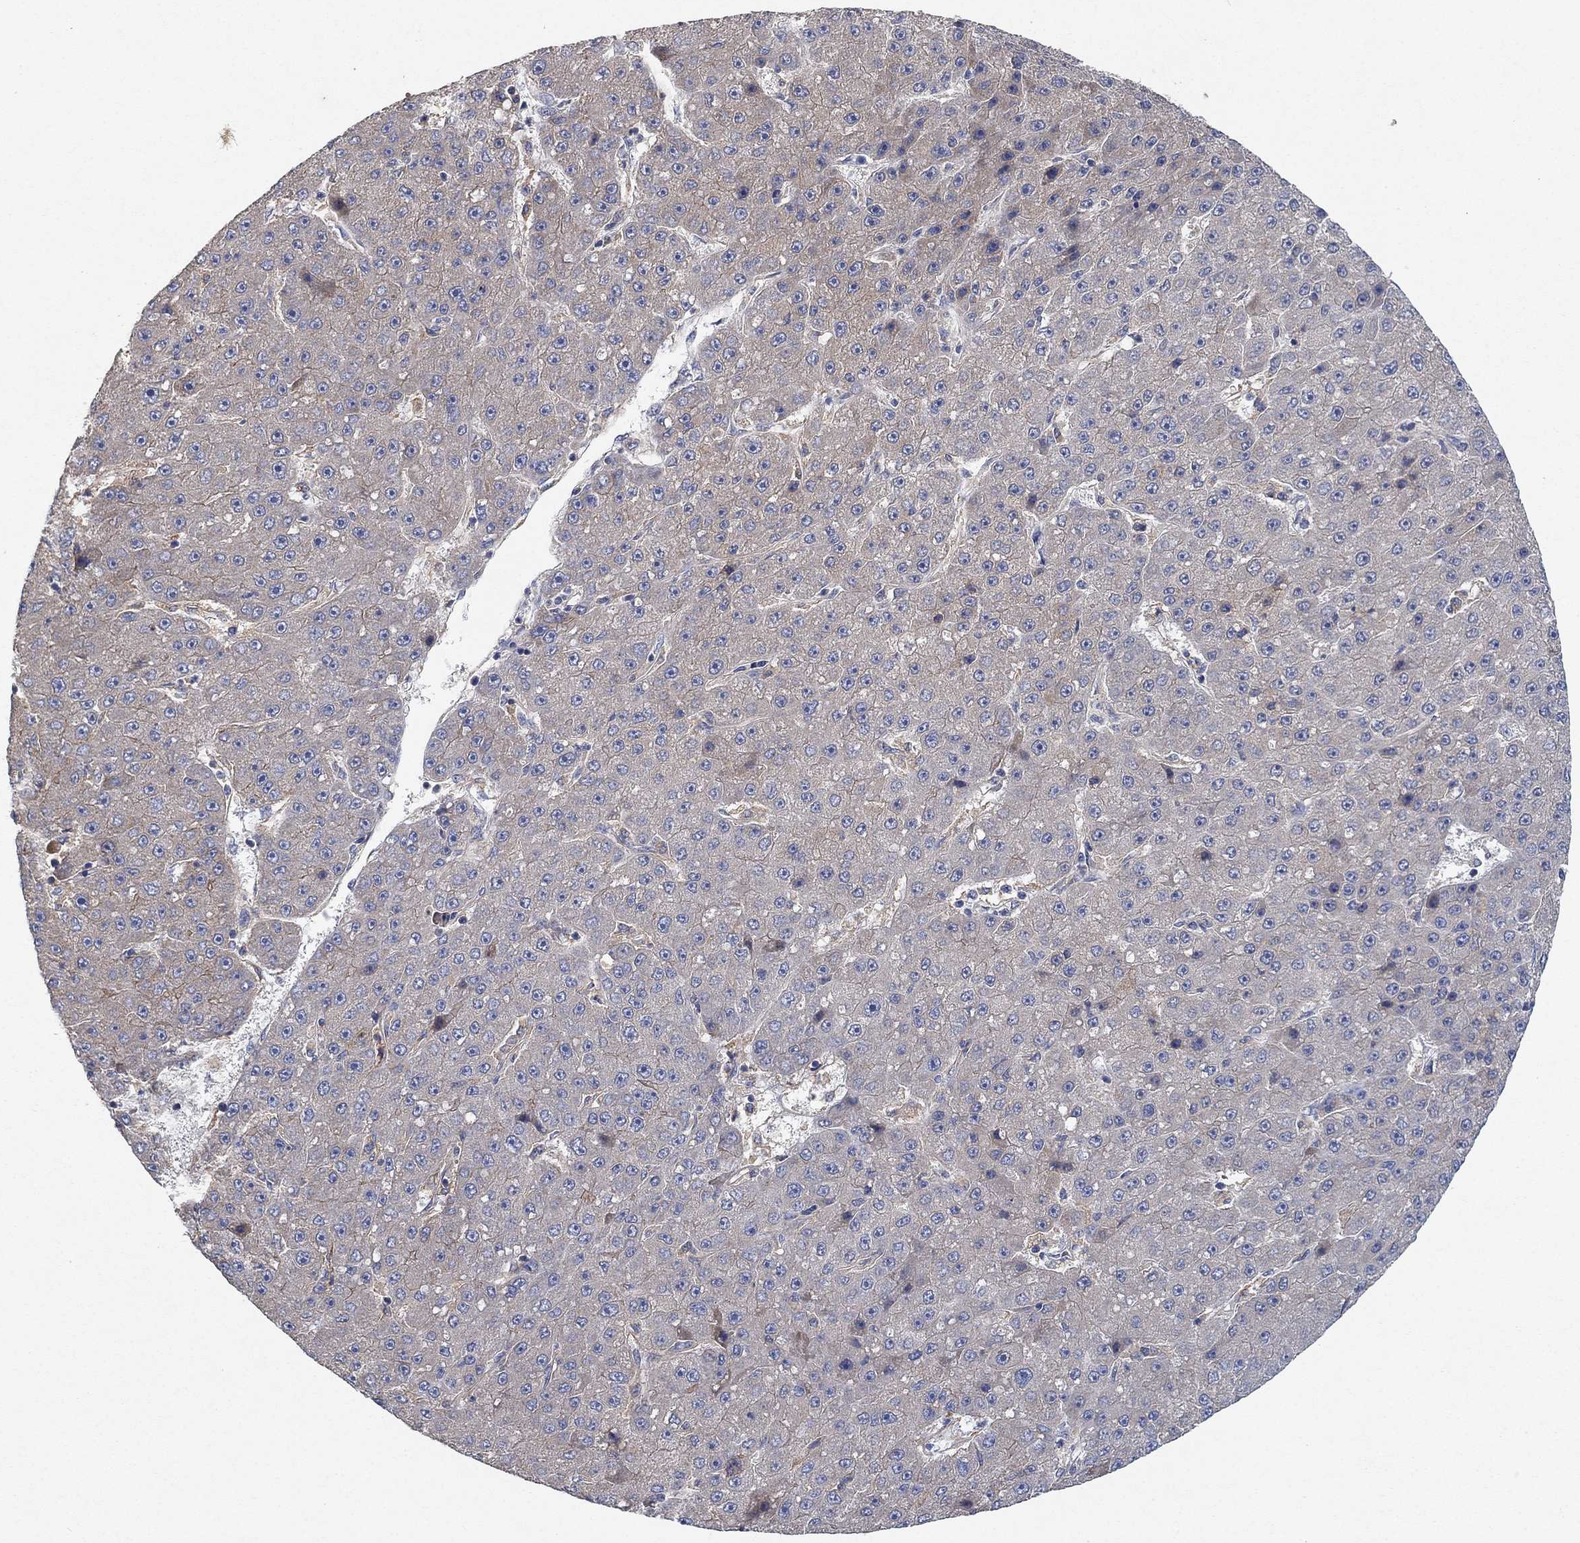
{"staining": {"intensity": "negative", "quantity": "none", "location": "none"}, "tissue": "liver cancer", "cell_type": "Tumor cells", "image_type": "cancer", "snomed": [{"axis": "morphology", "description": "Carcinoma, Hepatocellular, NOS"}, {"axis": "topography", "description": "Liver"}], "caption": "Immunohistochemistry of liver cancer displays no expression in tumor cells.", "gene": "MCUR1", "patient": {"sex": "male", "age": 67}}